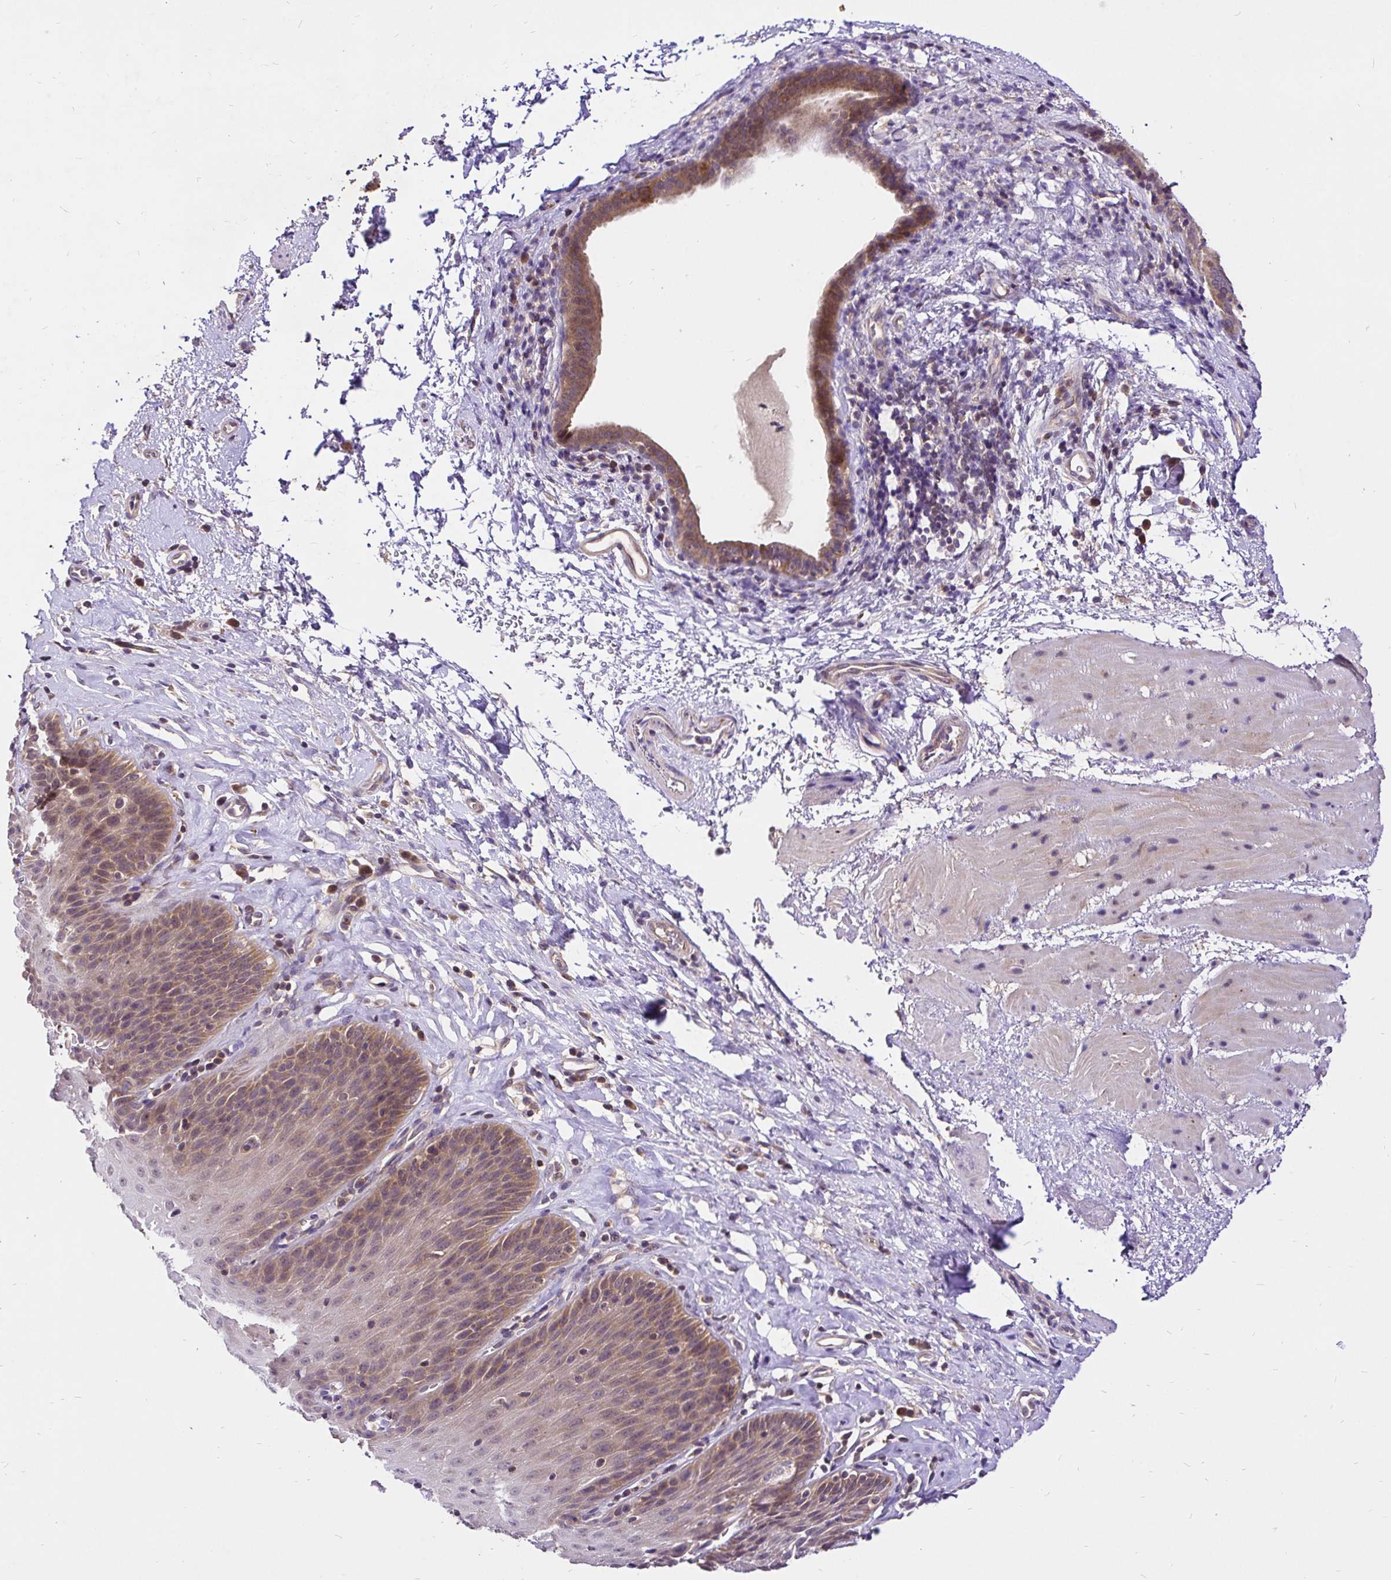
{"staining": {"intensity": "moderate", "quantity": "25%-75%", "location": "cytoplasmic/membranous"}, "tissue": "esophagus", "cell_type": "Squamous epithelial cells", "image_type": "normal", "snomed": [{"axis": "morphology", "description": "Normal tissue, NOS"}, {"axis": "topography", "description": "Esophagus"}], "caption": "Benign esophagus reveals moderate cytoplasmic/membranous positivity in approximately 25%-75% of squamous epithelial cells.", "gene": "UBE2M", "patient": {"sex": "female", "age": 61}}